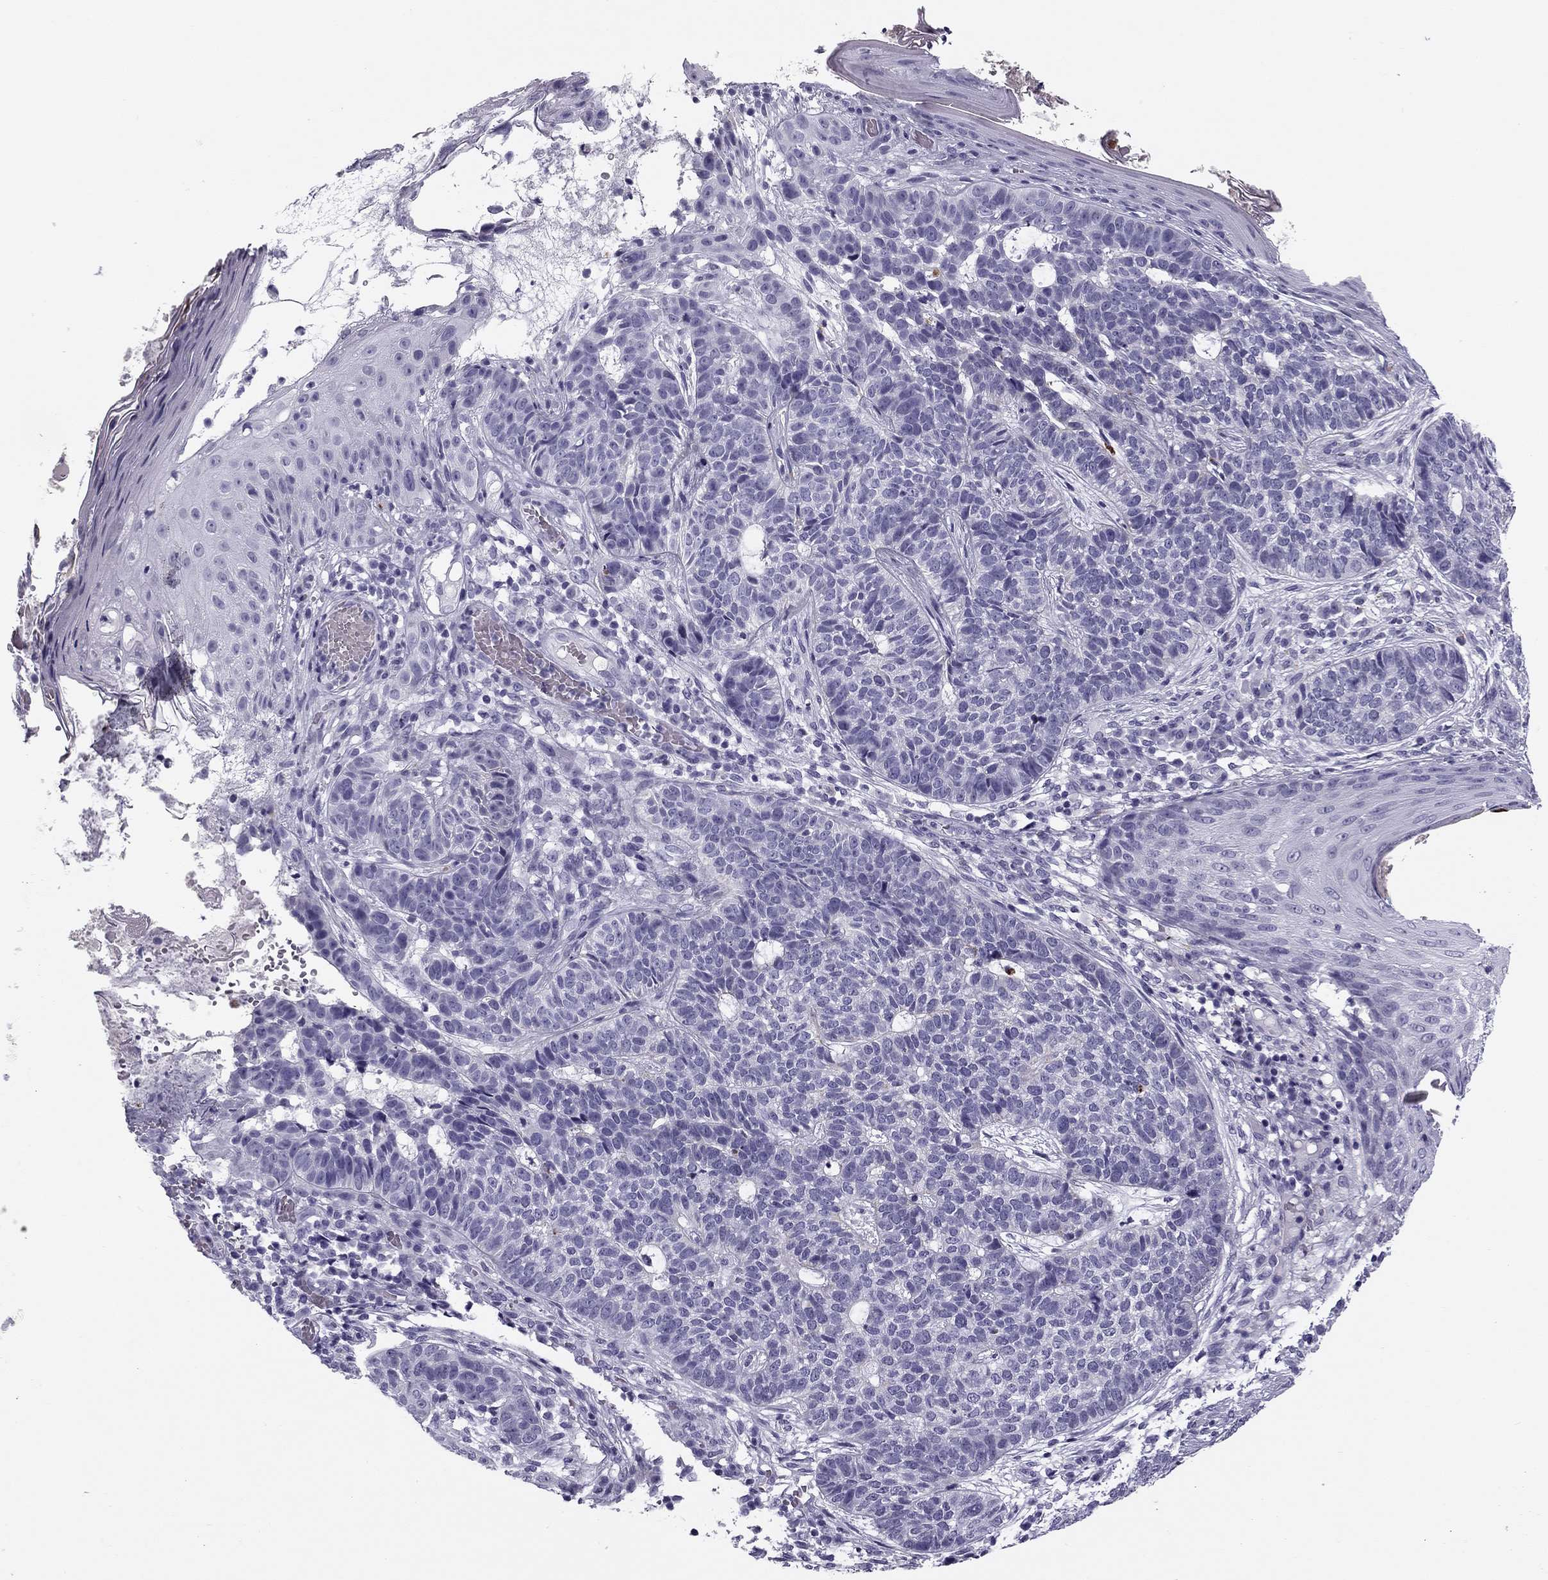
{"staining": {"intensity": "negative", "quantity": "none", "location": "none"}, "tissue": "skin cancer", "cell_type": "Tumor cells", "image_type": "cancer", "snomed": [{"axis": "morphology", "description": "Basal cell carcinoma"}, {"axis": "topography", "description": "Skin"}], "caption": "Image shows no protein staining in tumor cells of skin basal cell carcinoma tissue.", "gene": "MC5R", "patient": {"sex": "female", "age": 69}}